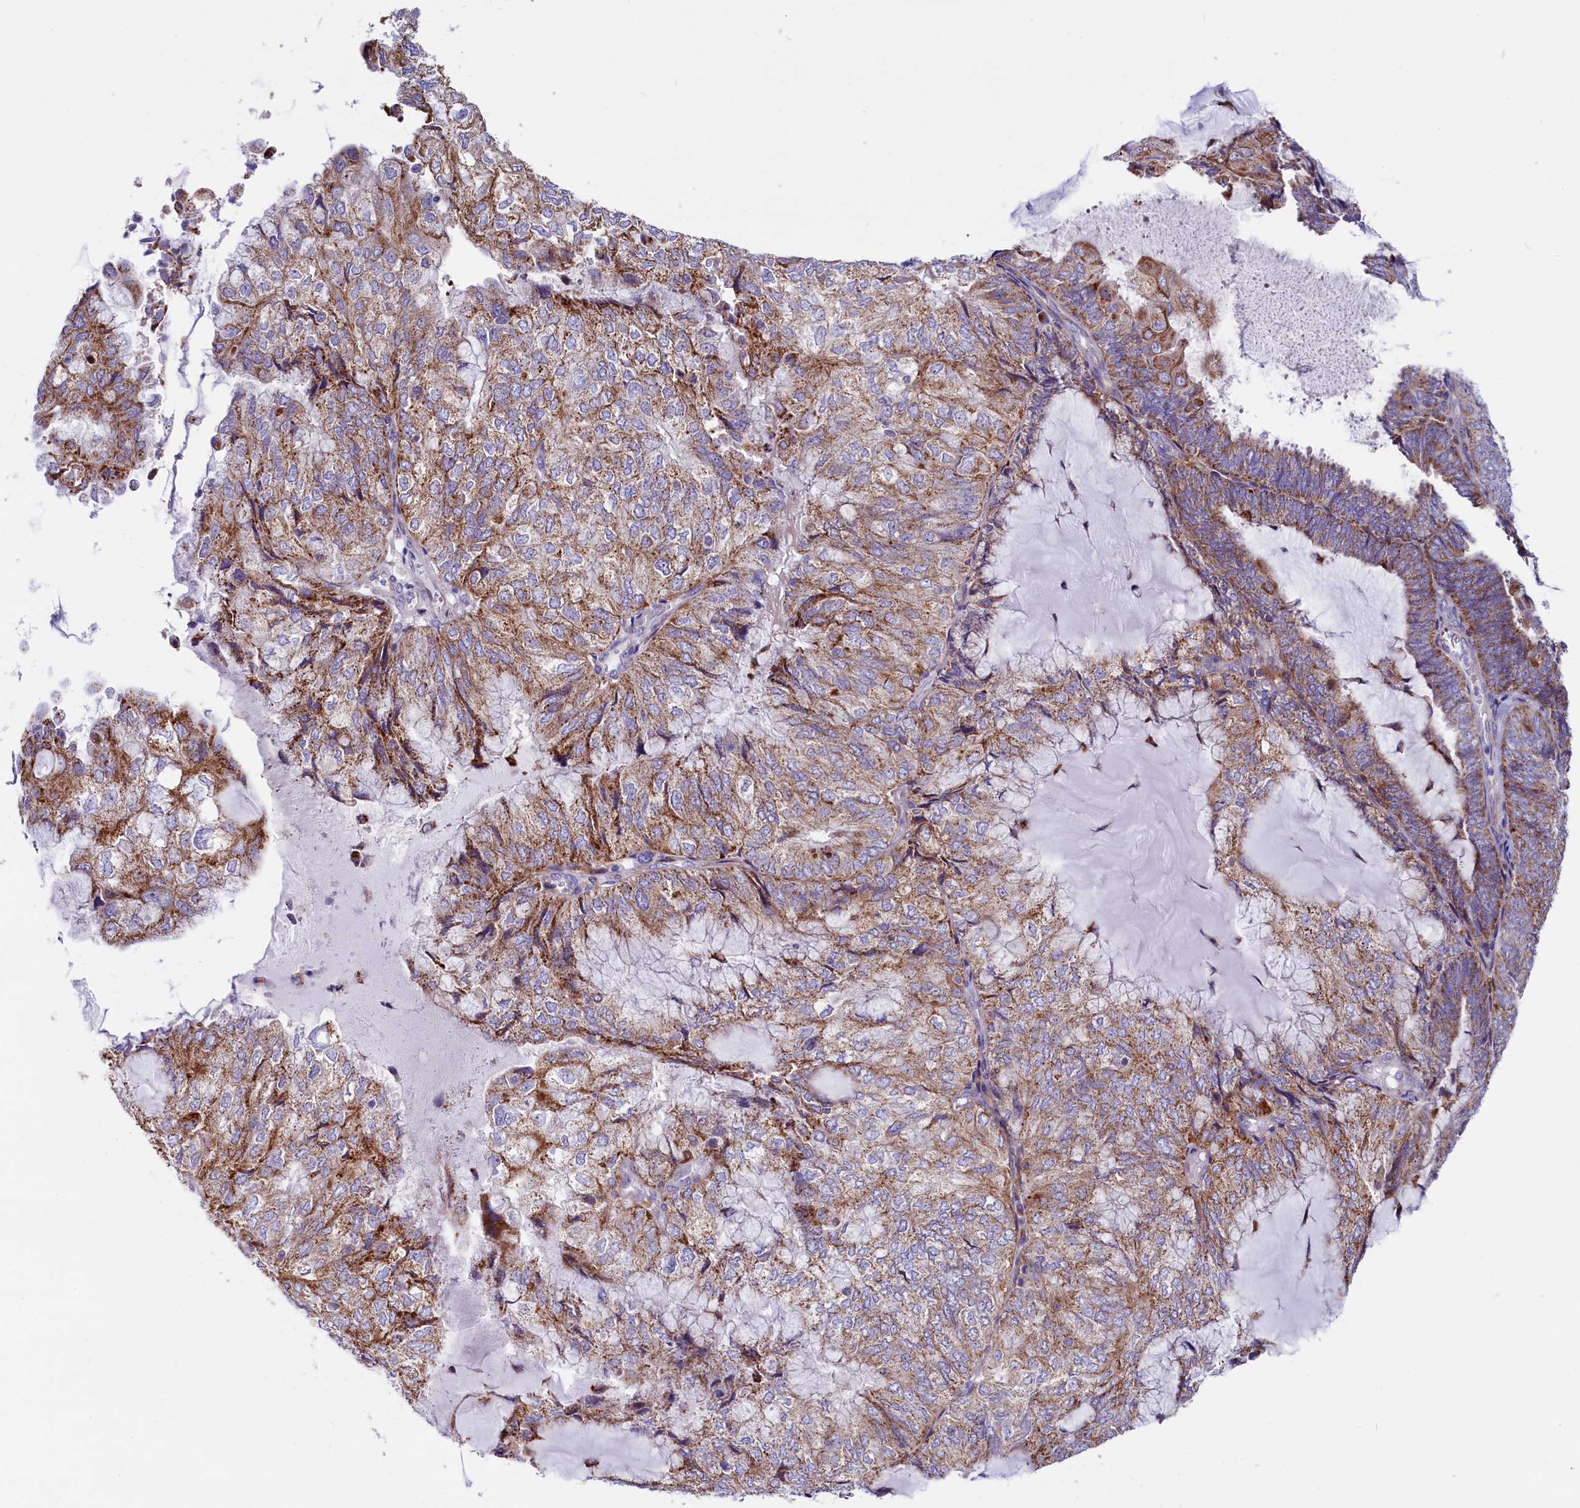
{"staining": {"intensity": "moderate", "quantity": ">75%", "location": "cytoplasmic/membranous"}, "tissue": "endometrial cancer", "cell_type": "Tumor cells", "image_type": "cancer", "snomed": [{"axis": "morphology", "description": "Adenocarcinoma, NOS"}, {"axis": "topography", "description": "Endometrium"}], "caption": "About >75% of tumor cells in endometrial cancer display moderate cytoplasmic/membranous protein expression as visualized by brown immunohistochemical staining.", "gene": "IL20RA", "patient": {"sex": "female", "age": 81}}